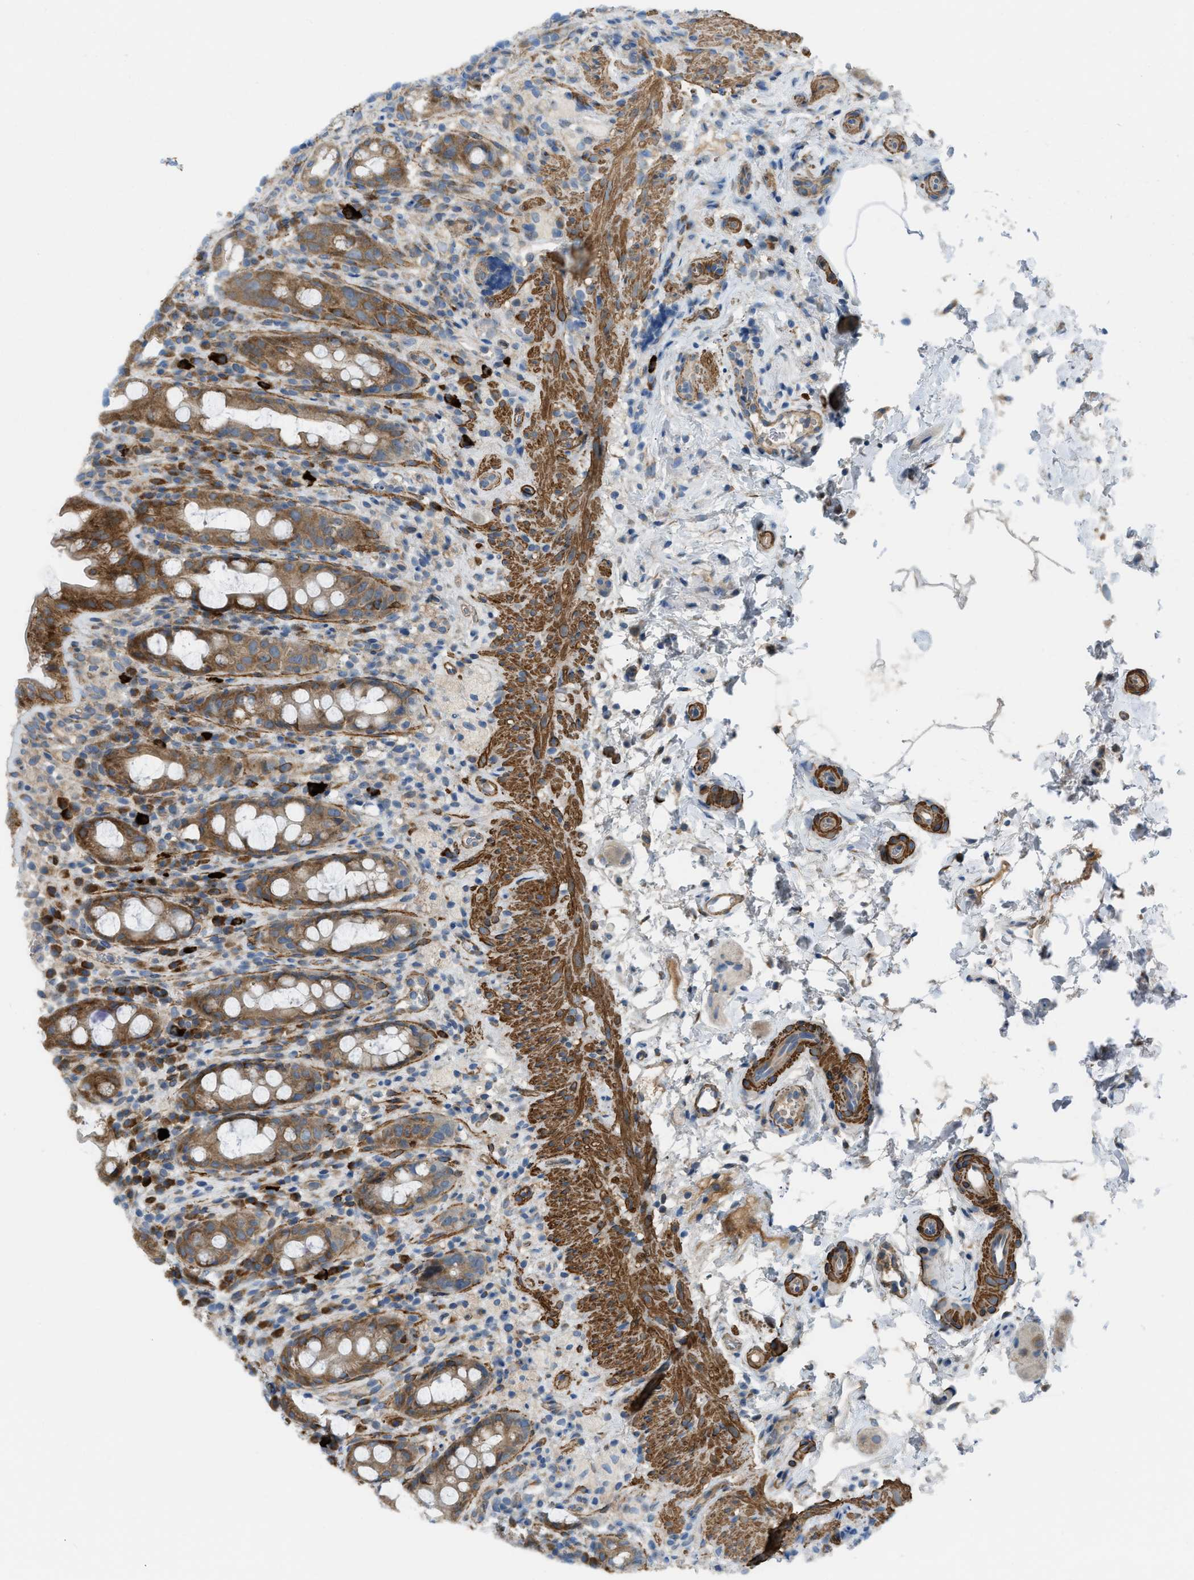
{"staining": {"intensity": "moderate", "quantity": ">75%", "location": "cytoplasmic/membranous"}, "tissue": "rectum", "cell_type": "Glandular cells", "image_type": "normal", "snomed": [{"axis": "morphology", "description": "Normal tissue, NOS"}, {"axis": "topography", "description": "Rectum"}], "caption": "Glandular cells display medium levels of moderate cytoplasmic/membranous positivity in approximately >75% of cells in normal human rectum.", "gene": "BMPR1A", "patient": {"sex": "male", "age": 44}}